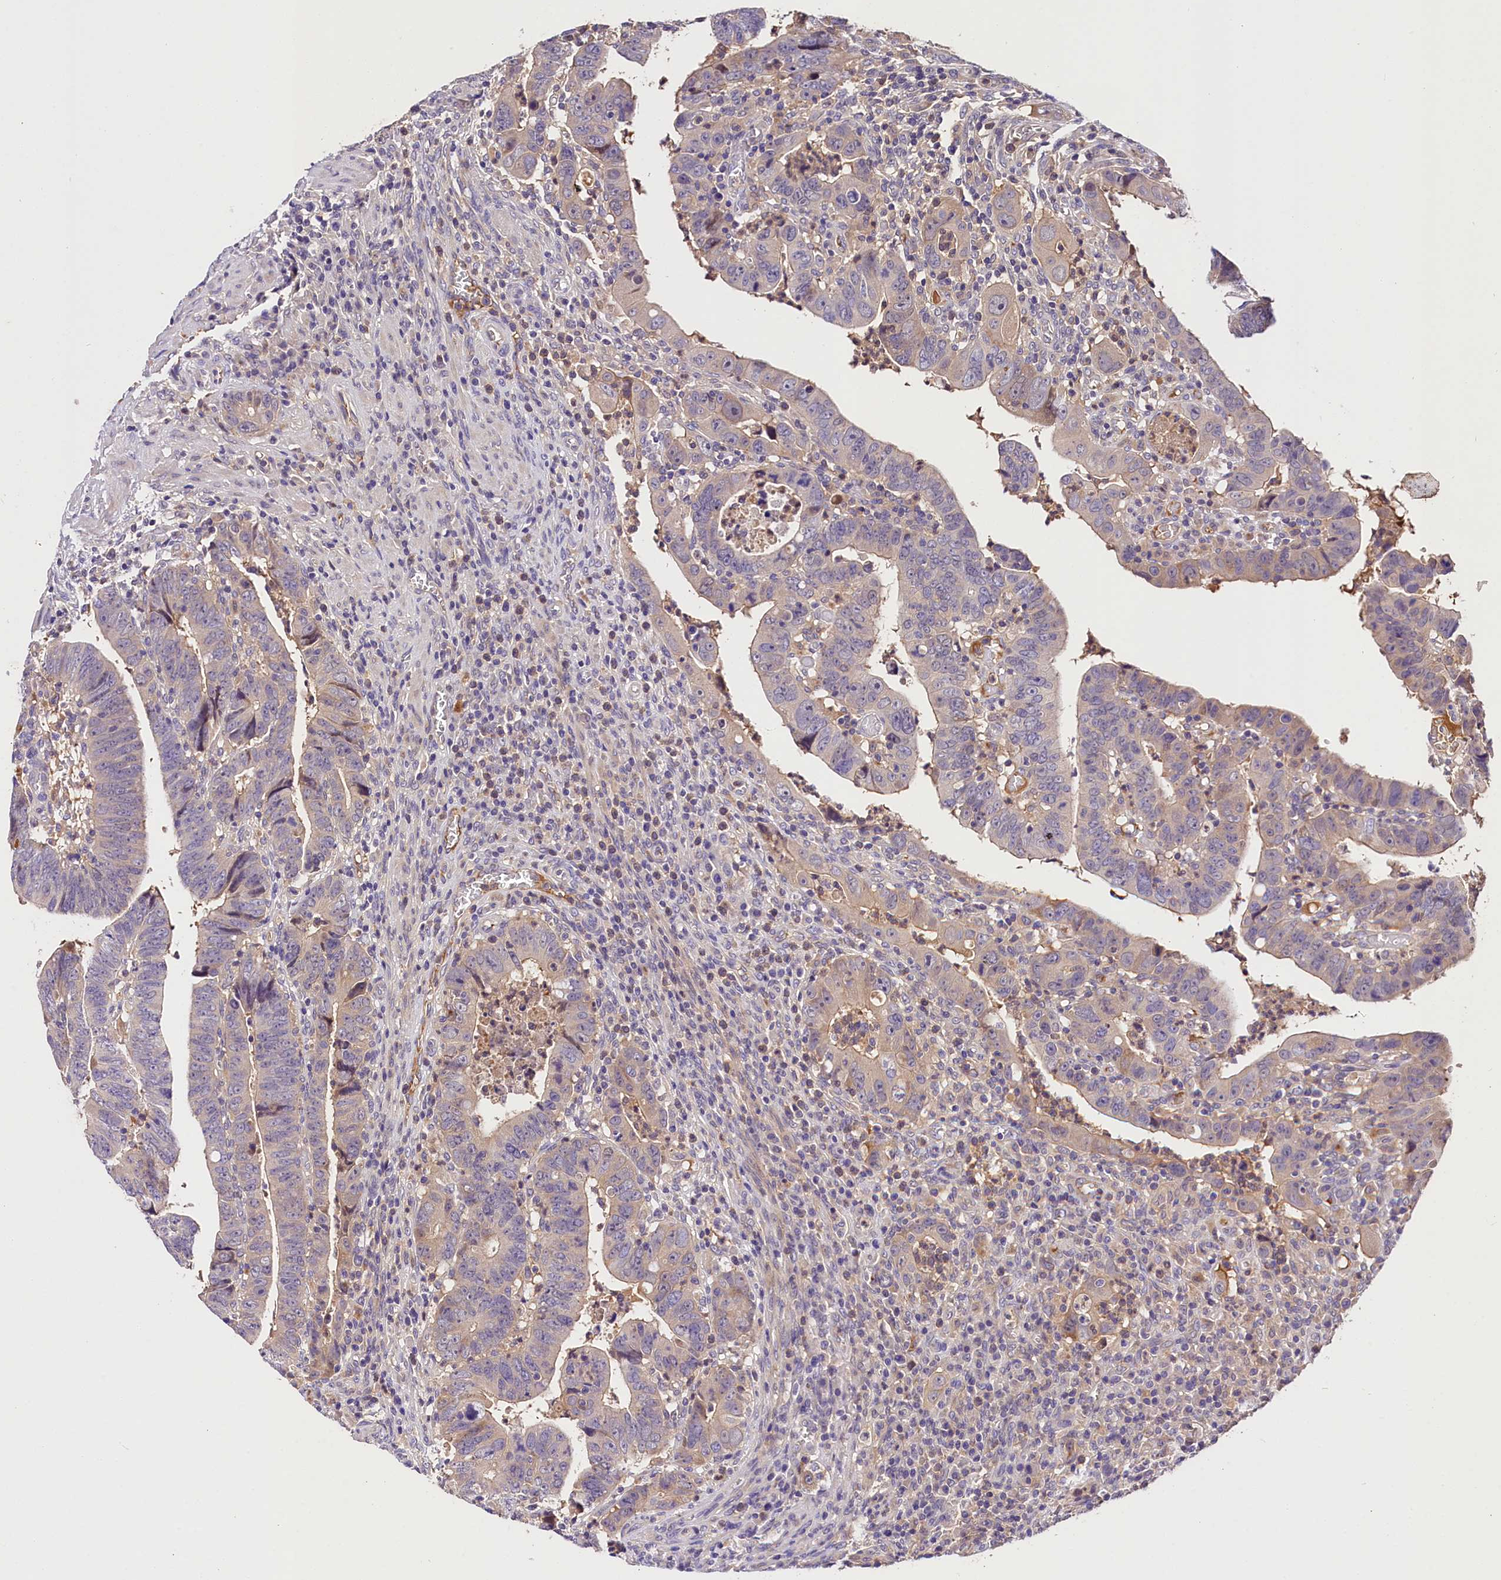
{"staining": {"intensity": "weak", "quantity": "<25%", "location": "cytoplasmic/membranous"}, "tissue": "colorectal cancer", "cell_type": "Tumor cells", "image_type": "cancer", "snomed": [{"axis": "morphology", "description": "Normal tissue, NOS"}, {"axis": "morphology", "description": "Adenocarcinoma, NOS"}, {"axis": "topography", "description": "Rectum"}], "caption": "DAB (3,3'-diaminobenzidine) immunohistochemical staining of human adenocarcinoma (colorectal) displays no significant expression in tumor cells.", "gene": "ARMC6", "patient": {"sex": "female", "age": 65}}